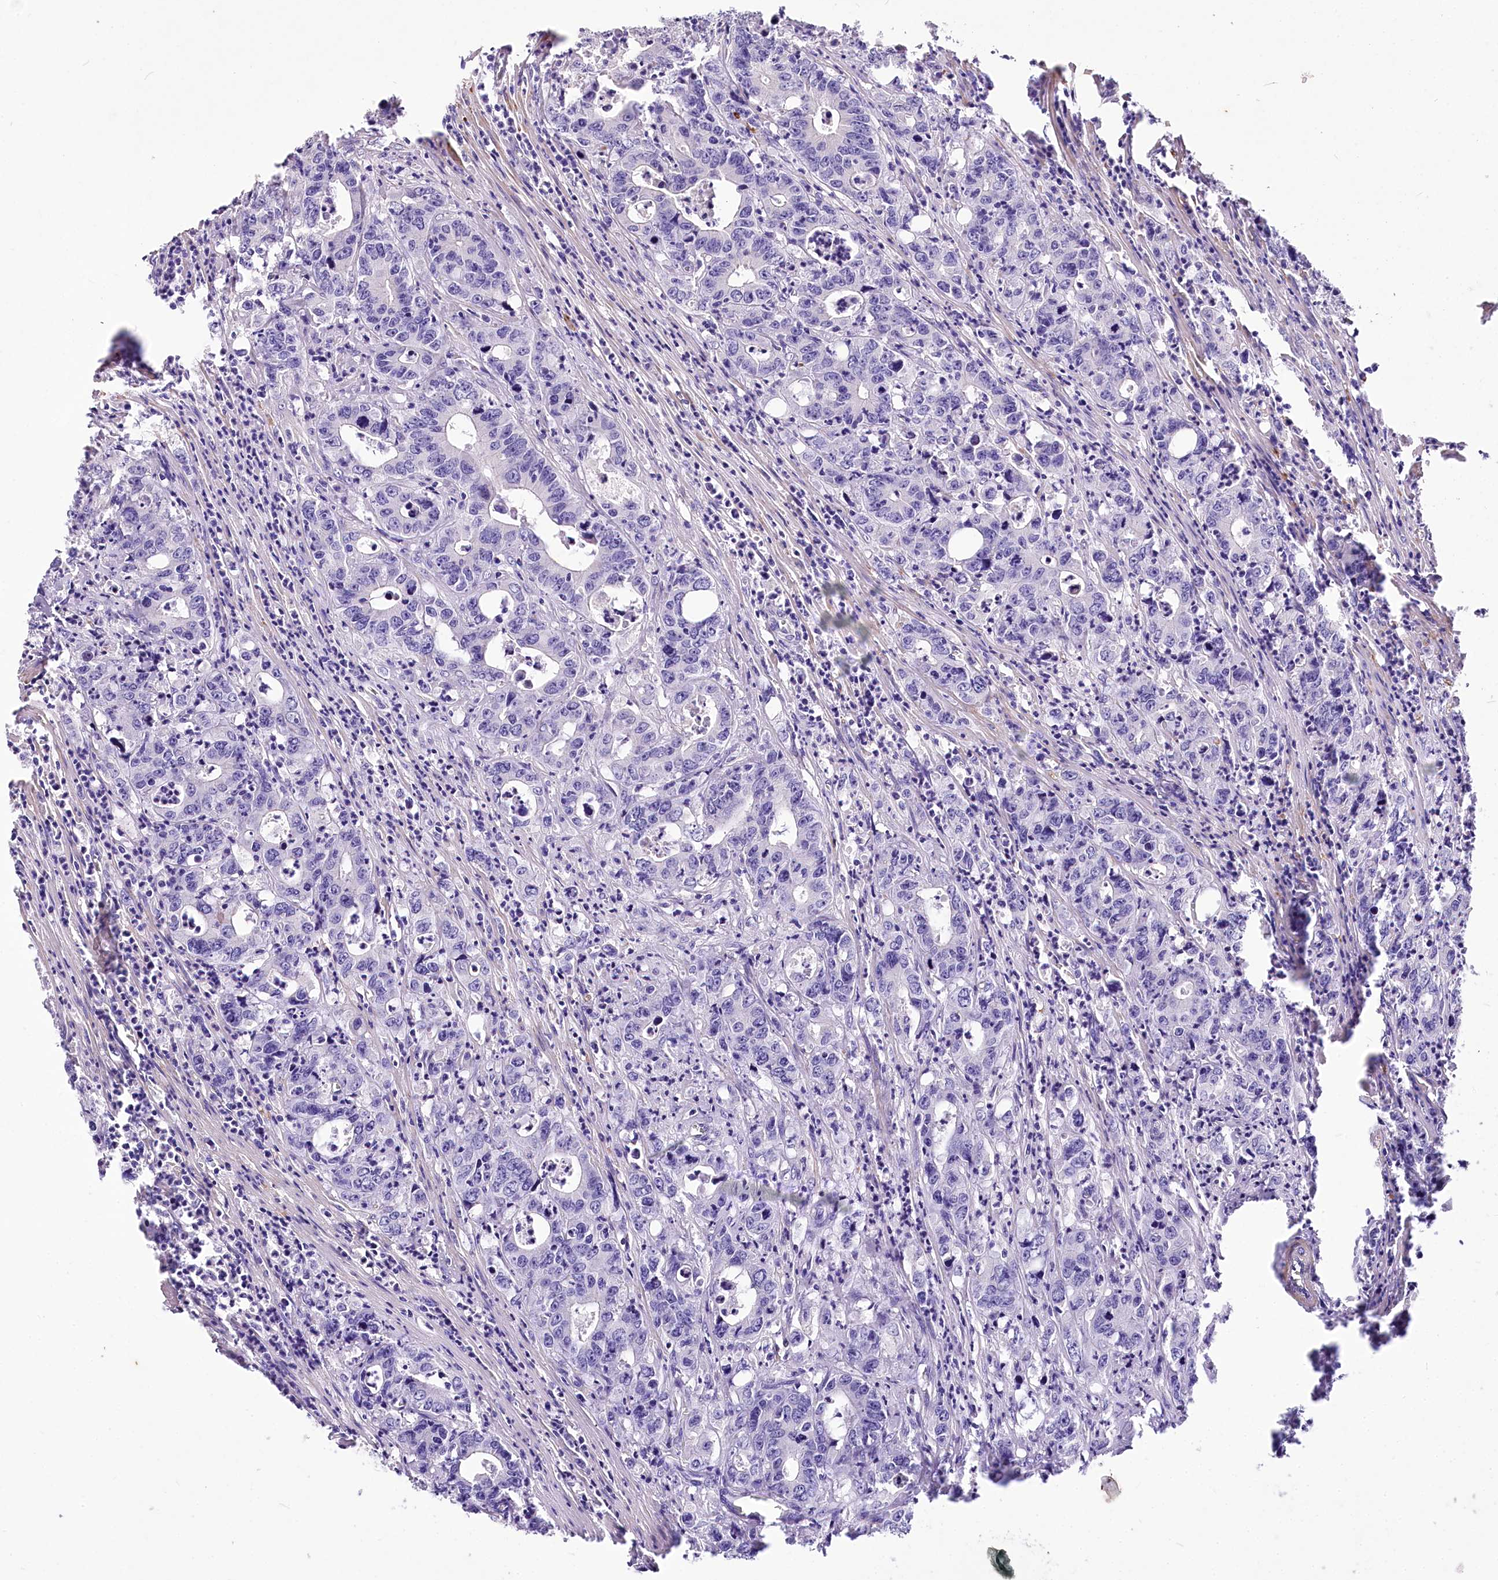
{"staining": {"intensity": "negative", "quantity": "none", "location": "none"}, "tissue": "colorectal cancer", "cell_type": "Tumor cells", "image_type": "cancer", "snomed": [{"axis": "morphology", "description": "Adenocarcinoma, NOS"}, {"axis": "topography", "description": "Colon"}], "caption": "The IHC micrograph has no significant staining in tumor cells of colorectal adenocarcinoma tissue. (Immunohistochemistry, brightfield microscopy, high magnification).", "gene": "RDH16", "patient": {"sex": "female", "age": 75}}